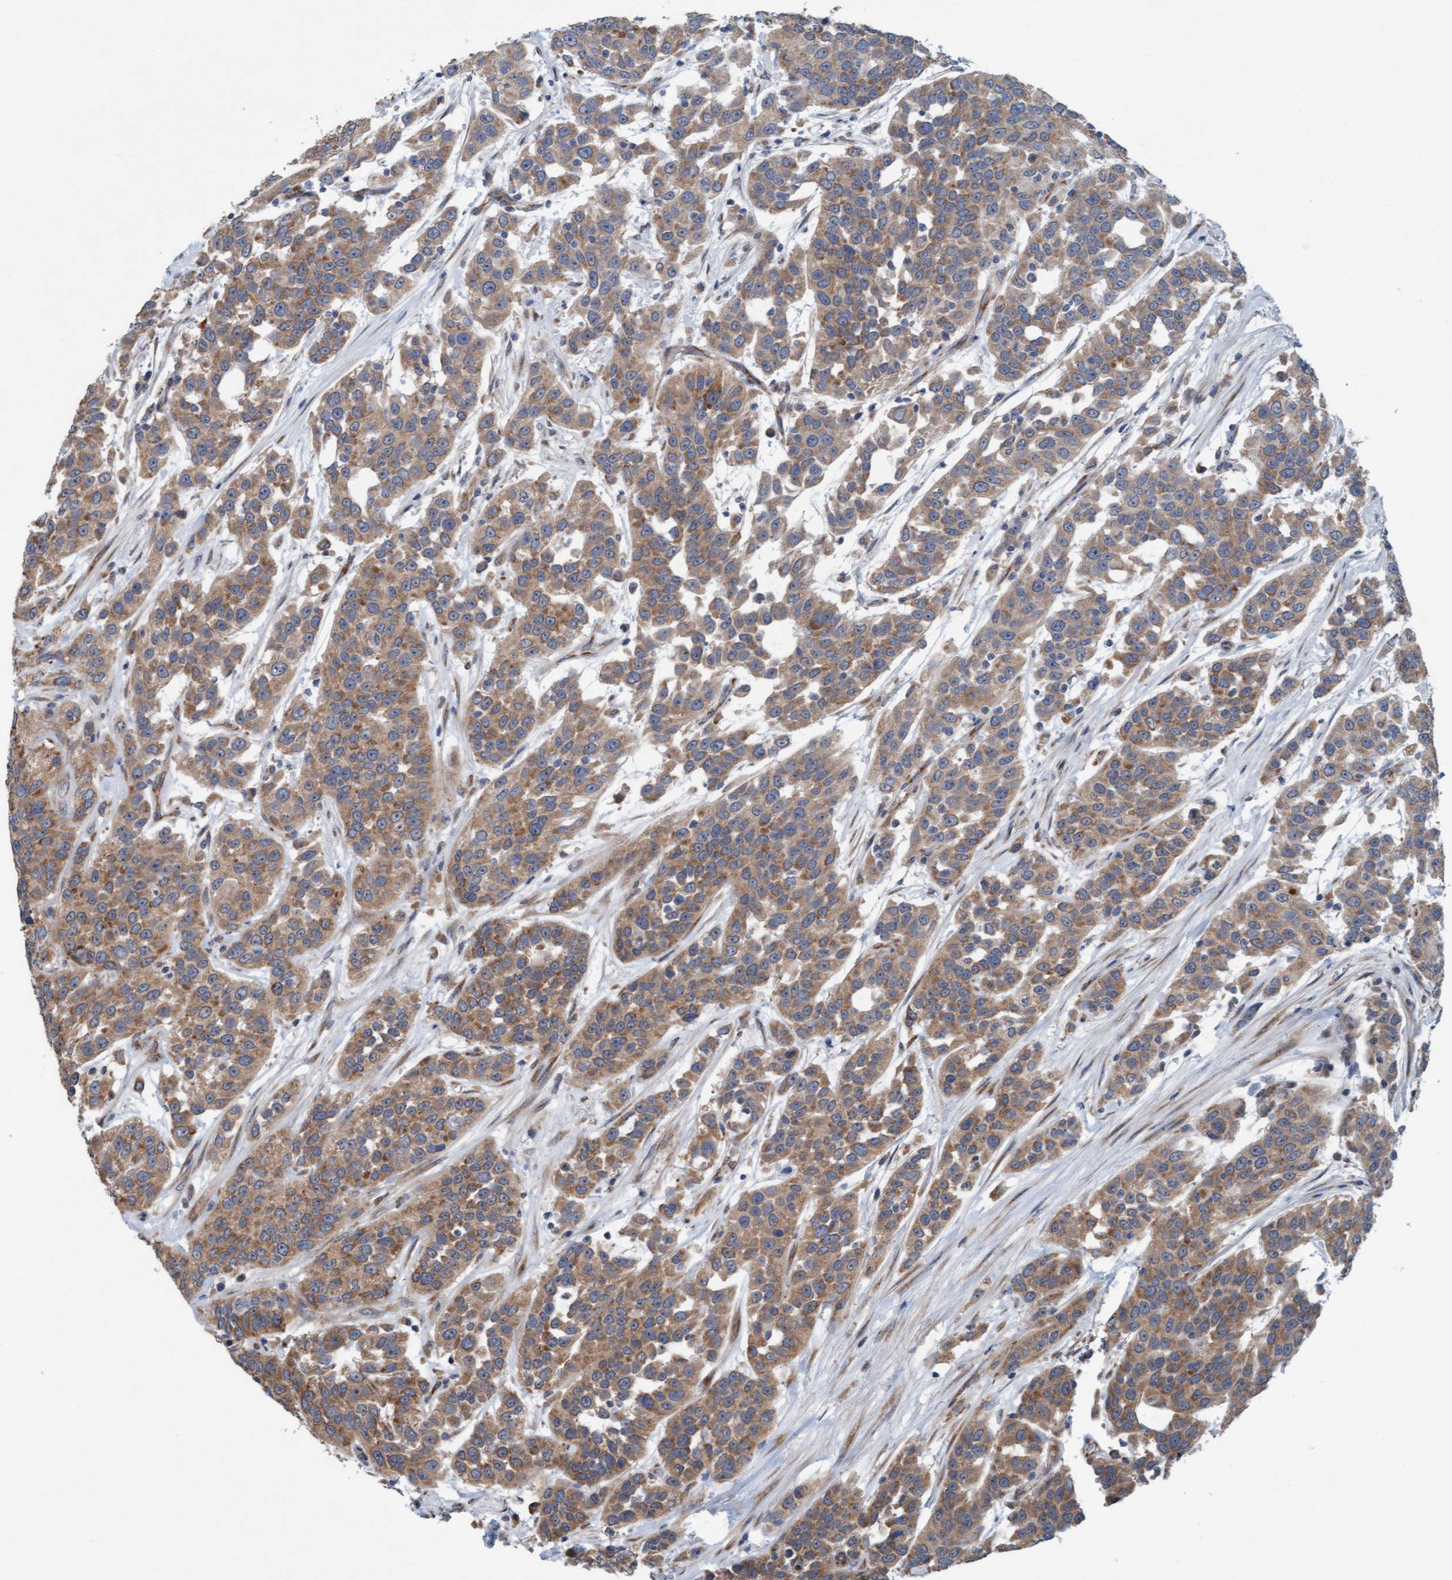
{"staining": {"intensity": "moderate", "quantity": ">75%", "location": "cytoplasmic/membranous"}, "tissue": "urothelial cancer", "cell_type": "Tumor cells", "image_type": "cancer", "snomed": [{"axis": "morphology", "description": "Urothelial carcinoma, High grade"}, {"axis": "topography", "description": "Urinary bladder"}], "caption": "A brown stain shows moderate cytoplasmic/membranous positivity of a protein in human high-grade urothelial carcinoma tumor cells.", "gene": "ZNF566", "patient": {"sex": "female", "age": 80}}